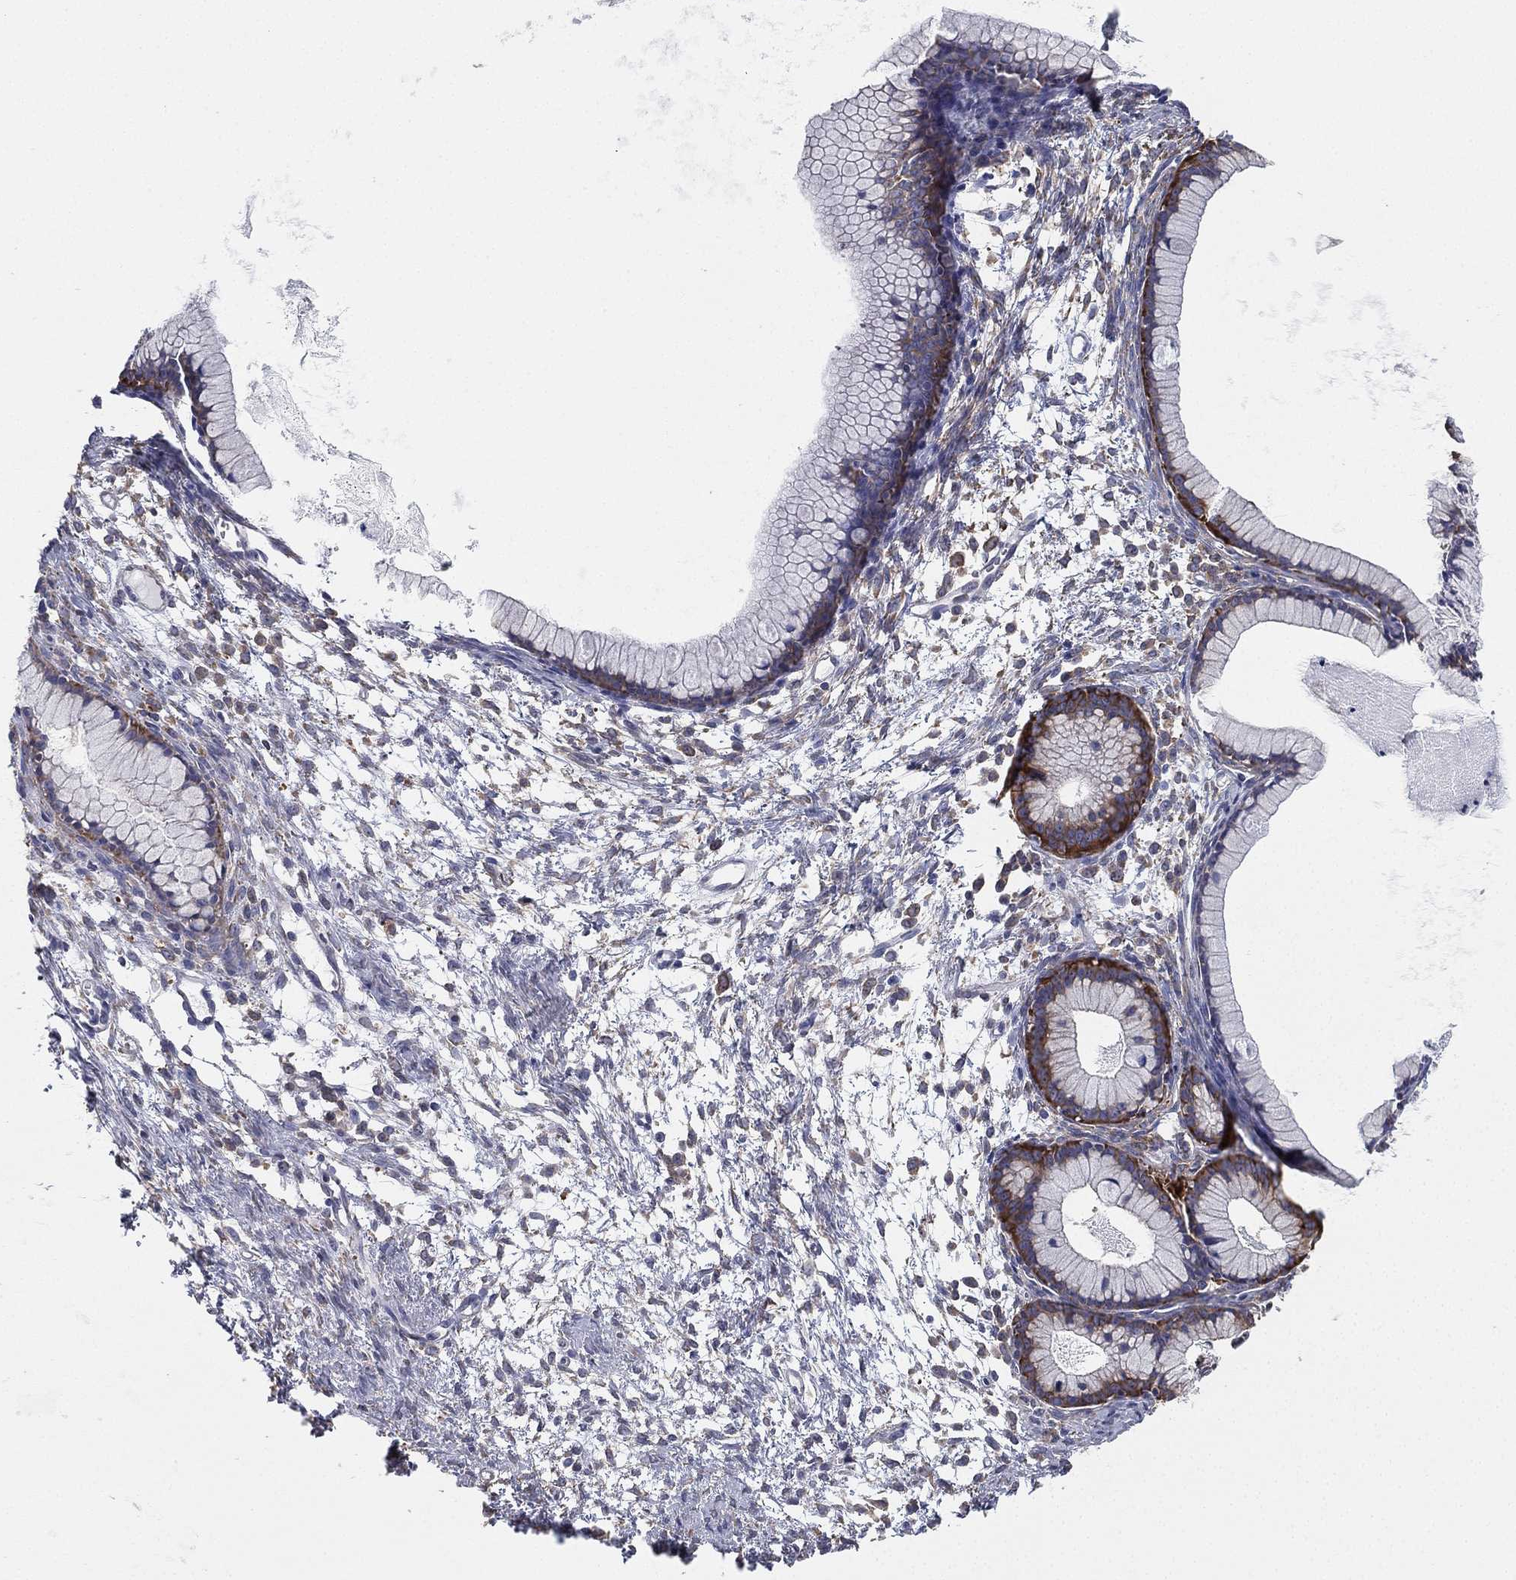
{"staining": {"intensity": "negative", "quantity": "none", "location": "none"}, "tissue": "ovarian cancer", "cell_type": "Tumor cells", "image_type": "cancer", "snomed": [{"axis": "morphology", "description": "Cystadenocarcinoma, mucinous, NOS"}, {"axis": "topography", "description": "Ovary"}], "caption": "Immunohistochemistry (IHC) of mucinous cystadenocarcinoma (ovarian) reveals no expression in tumor cells.", "gene": "FARSA", "patient": {"sex": "female", "age": 41}}